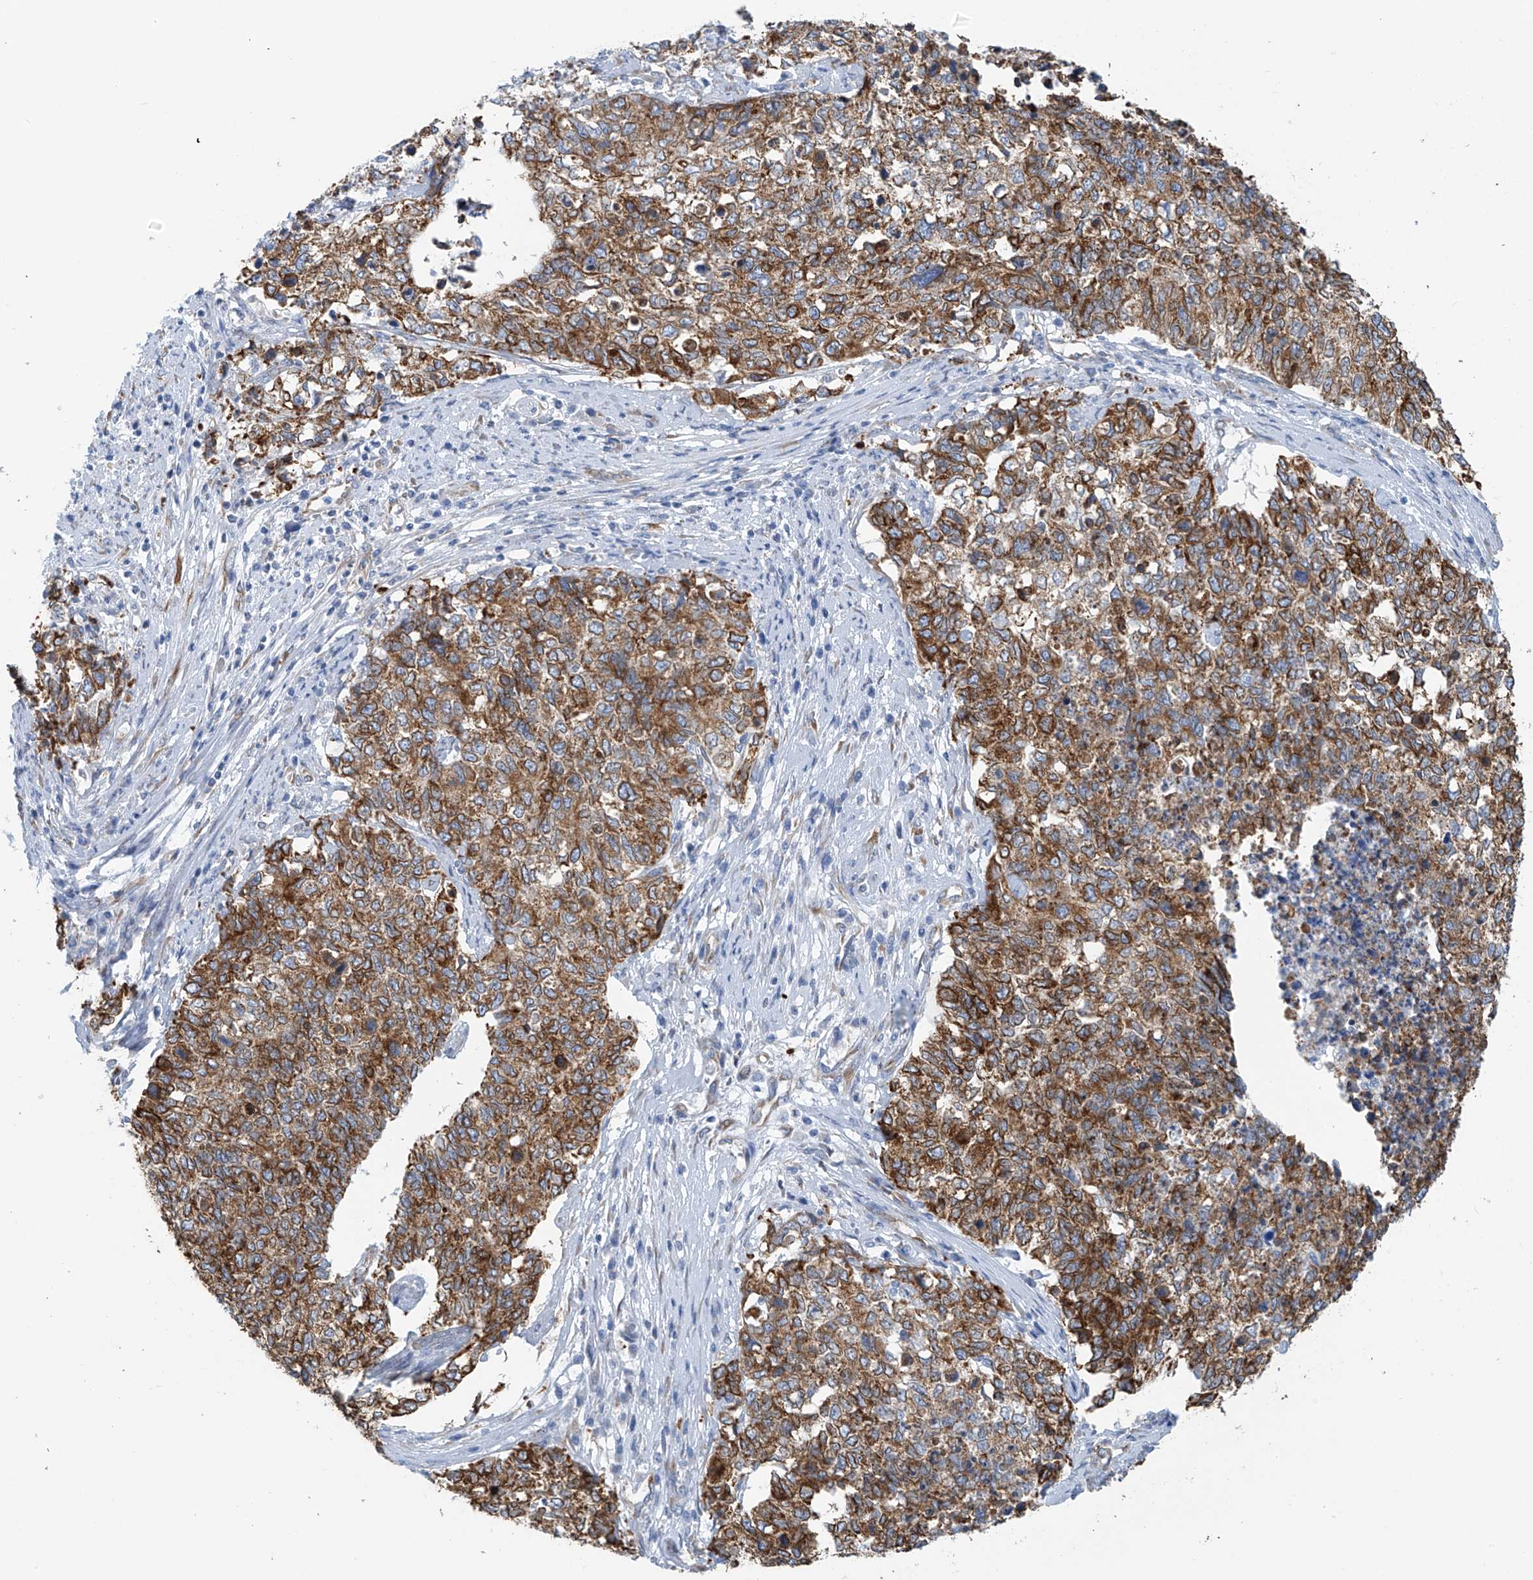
{"staining": {"intensity": "moderate", "quantity": ">75%", "location": "cytoplasmic/membranous"}, "tissue": "cervical cancer", "cell_type": "Tumor cells", "image_type": "cancer", "snomed": [{"axis": "morphology", "description": "Squamous cell carcinoma, NOS"}, {"axis": "topography", "description": "Cervix"}], "caption": "Human cervical cancer stained with a protein marker exhibits moderate staining in tumor cells.", "gene": "RCN2", "patient": {"sex": "female", "age": 63}}